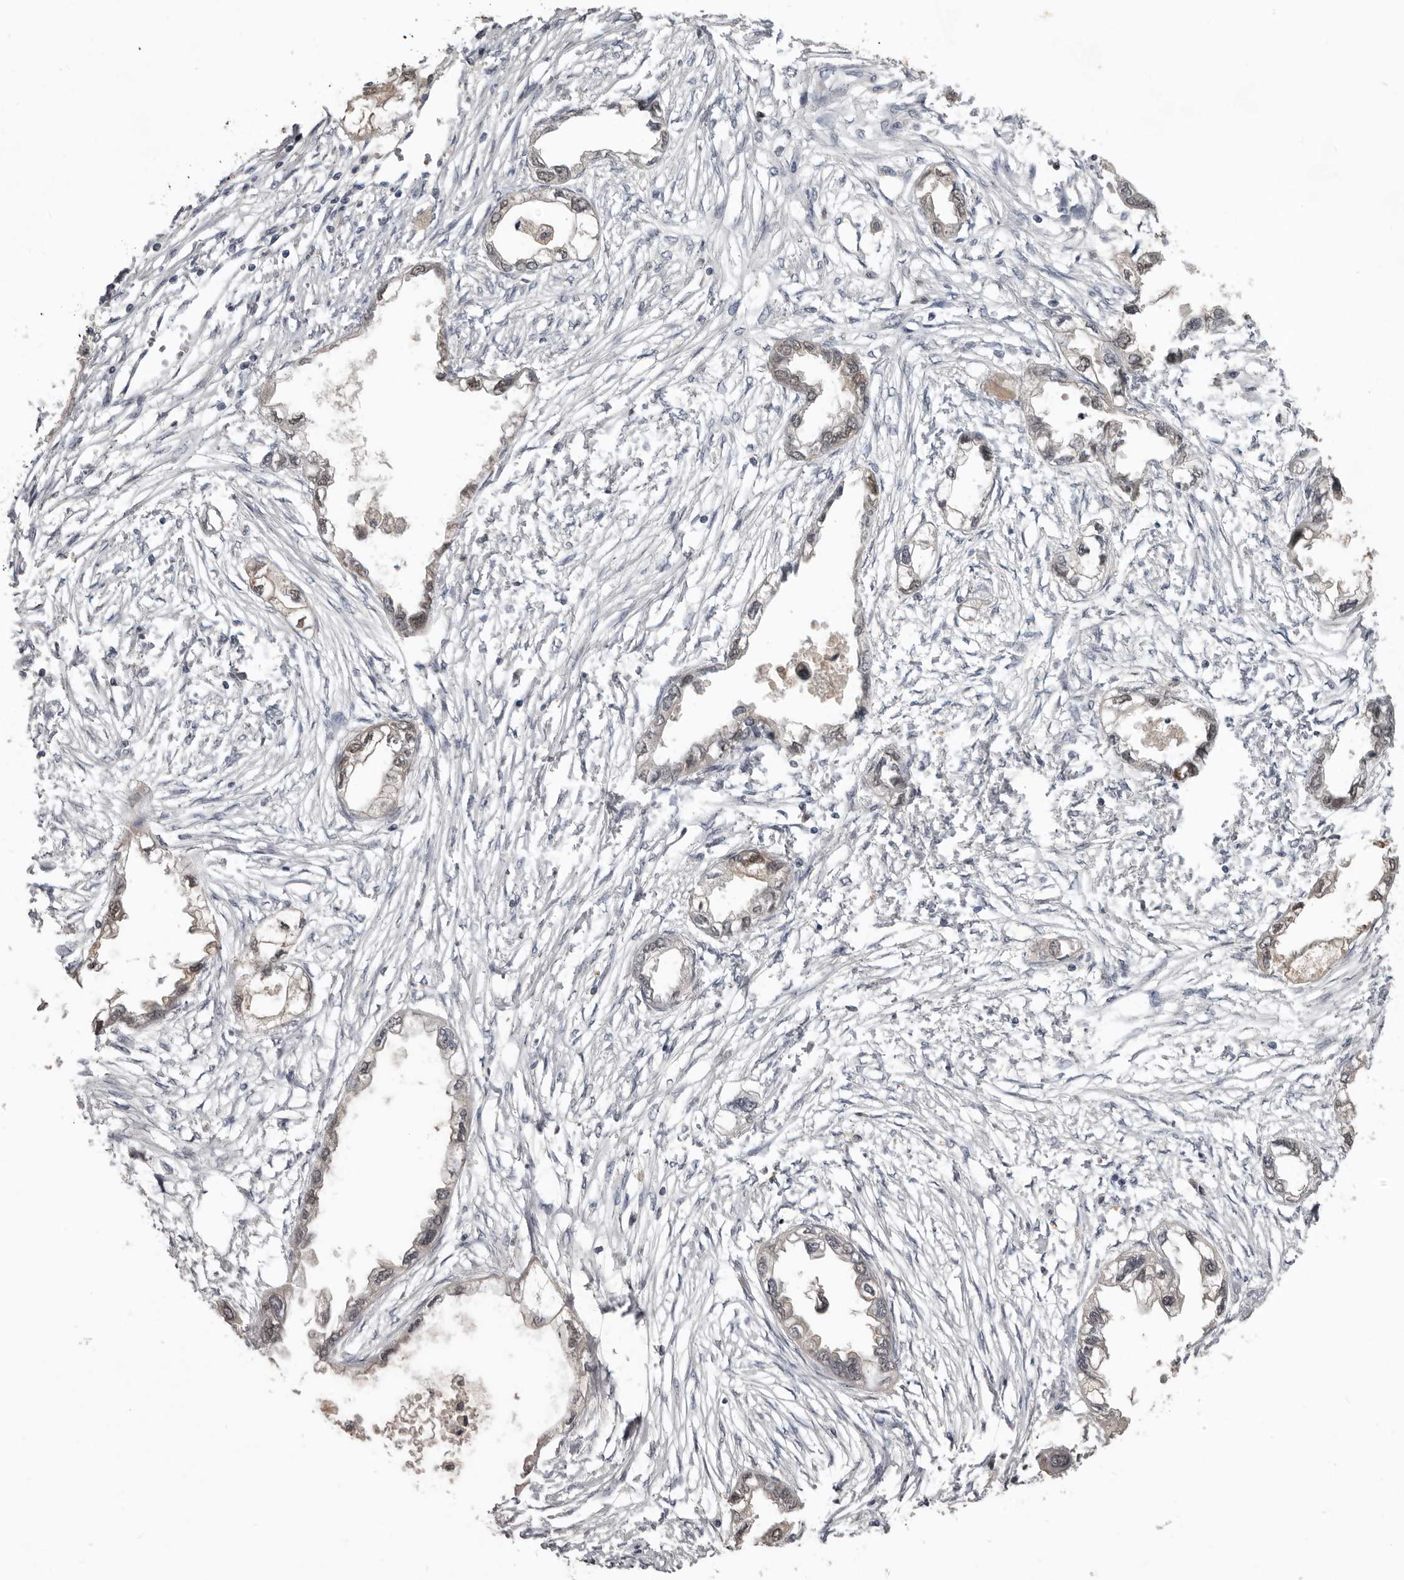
{"staining": {"intensity": "weak", "quantity": ">75%", "location": "nuclear"}, "tissue": "endometrial cancer", "cell_type": "Tumor cells", "image_type": "cancer", "snomed": [{"axis": "morphology", "description": "Adenocarcinoma, NOS"}, {"axis": "morphology", "description": "Adenocarcinoma, metastatic, NOS"}, {"axis": "topography", "description": "Adipose tissue"}, {"axis": "topography", "description": "Endometrium"}], "caption": "A micrograph of endometrial cancer stained for a protein exhibits weak nuclear brown staining in tumor cells.", "gene": "RBKS", "patient": {"sex": "female", "age": 67}}